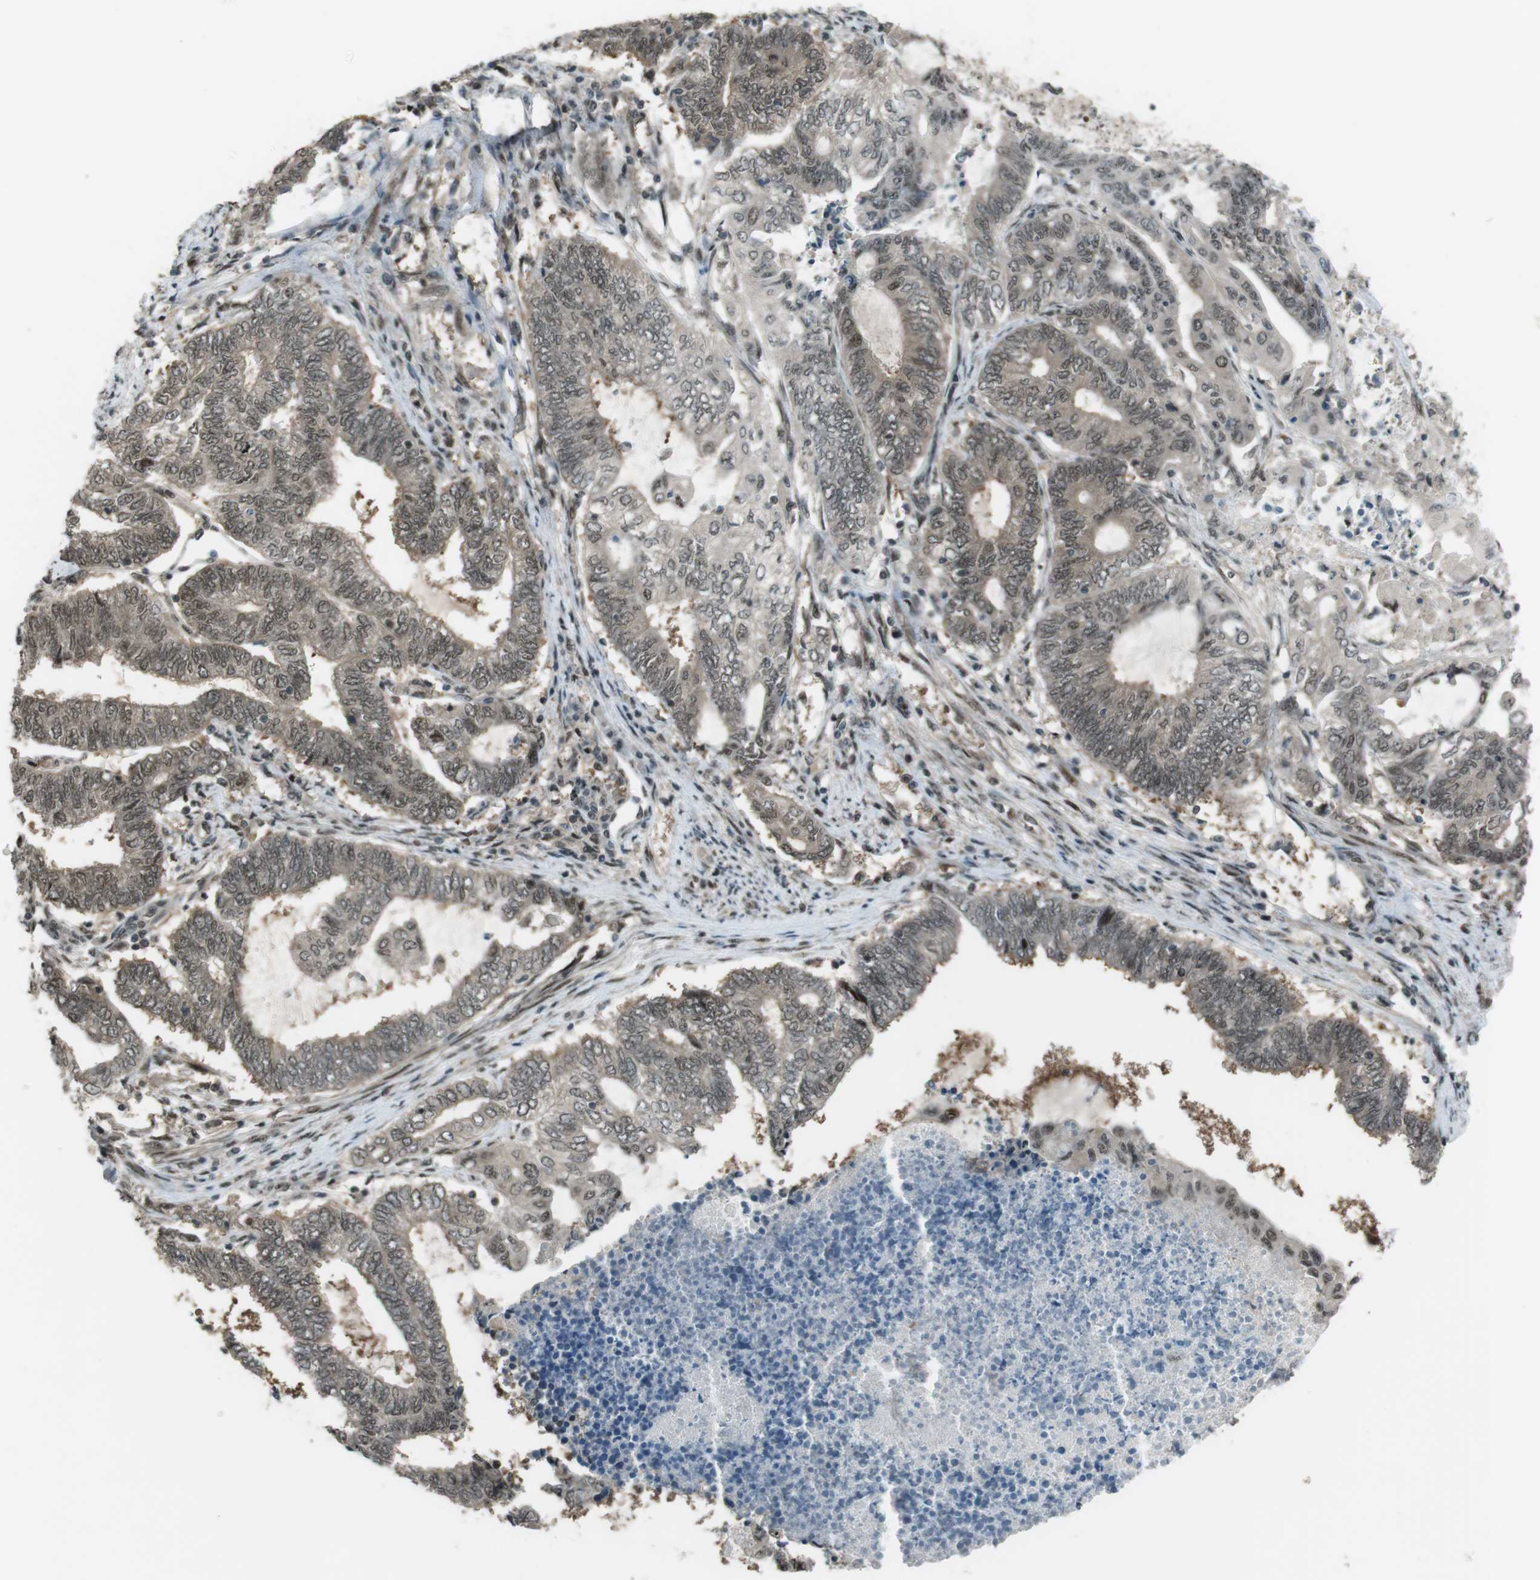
{"staining": {"intensity": "weak", "quantity": ">75%", "location": "cytoplasmic/membranous,nuclear"}, "tissue": "endometrial cancer", "cell_type": "Tumor cells", "image_type": "cancer", "snomed": [{"axis": "morphology", "description": "Adenocarcinoma, NOS"}, {"axis": "topography", "description": "Uterus"}, {"axis": "topography", "description": "Endometrium"}], "caption": "High-magnification brightfield microscopy of endometrial cancer stained with DAB (3,3'-diaminobenzidine) (brown) and counterstained with hematoxylin (blue). tumor cells exhibit weak cytoplasmic/membranous and nuclear expression is appreciated in about>75% of cells.", "gene": "SLITRK5", "patient": {"sex": "female", "age": 70}}